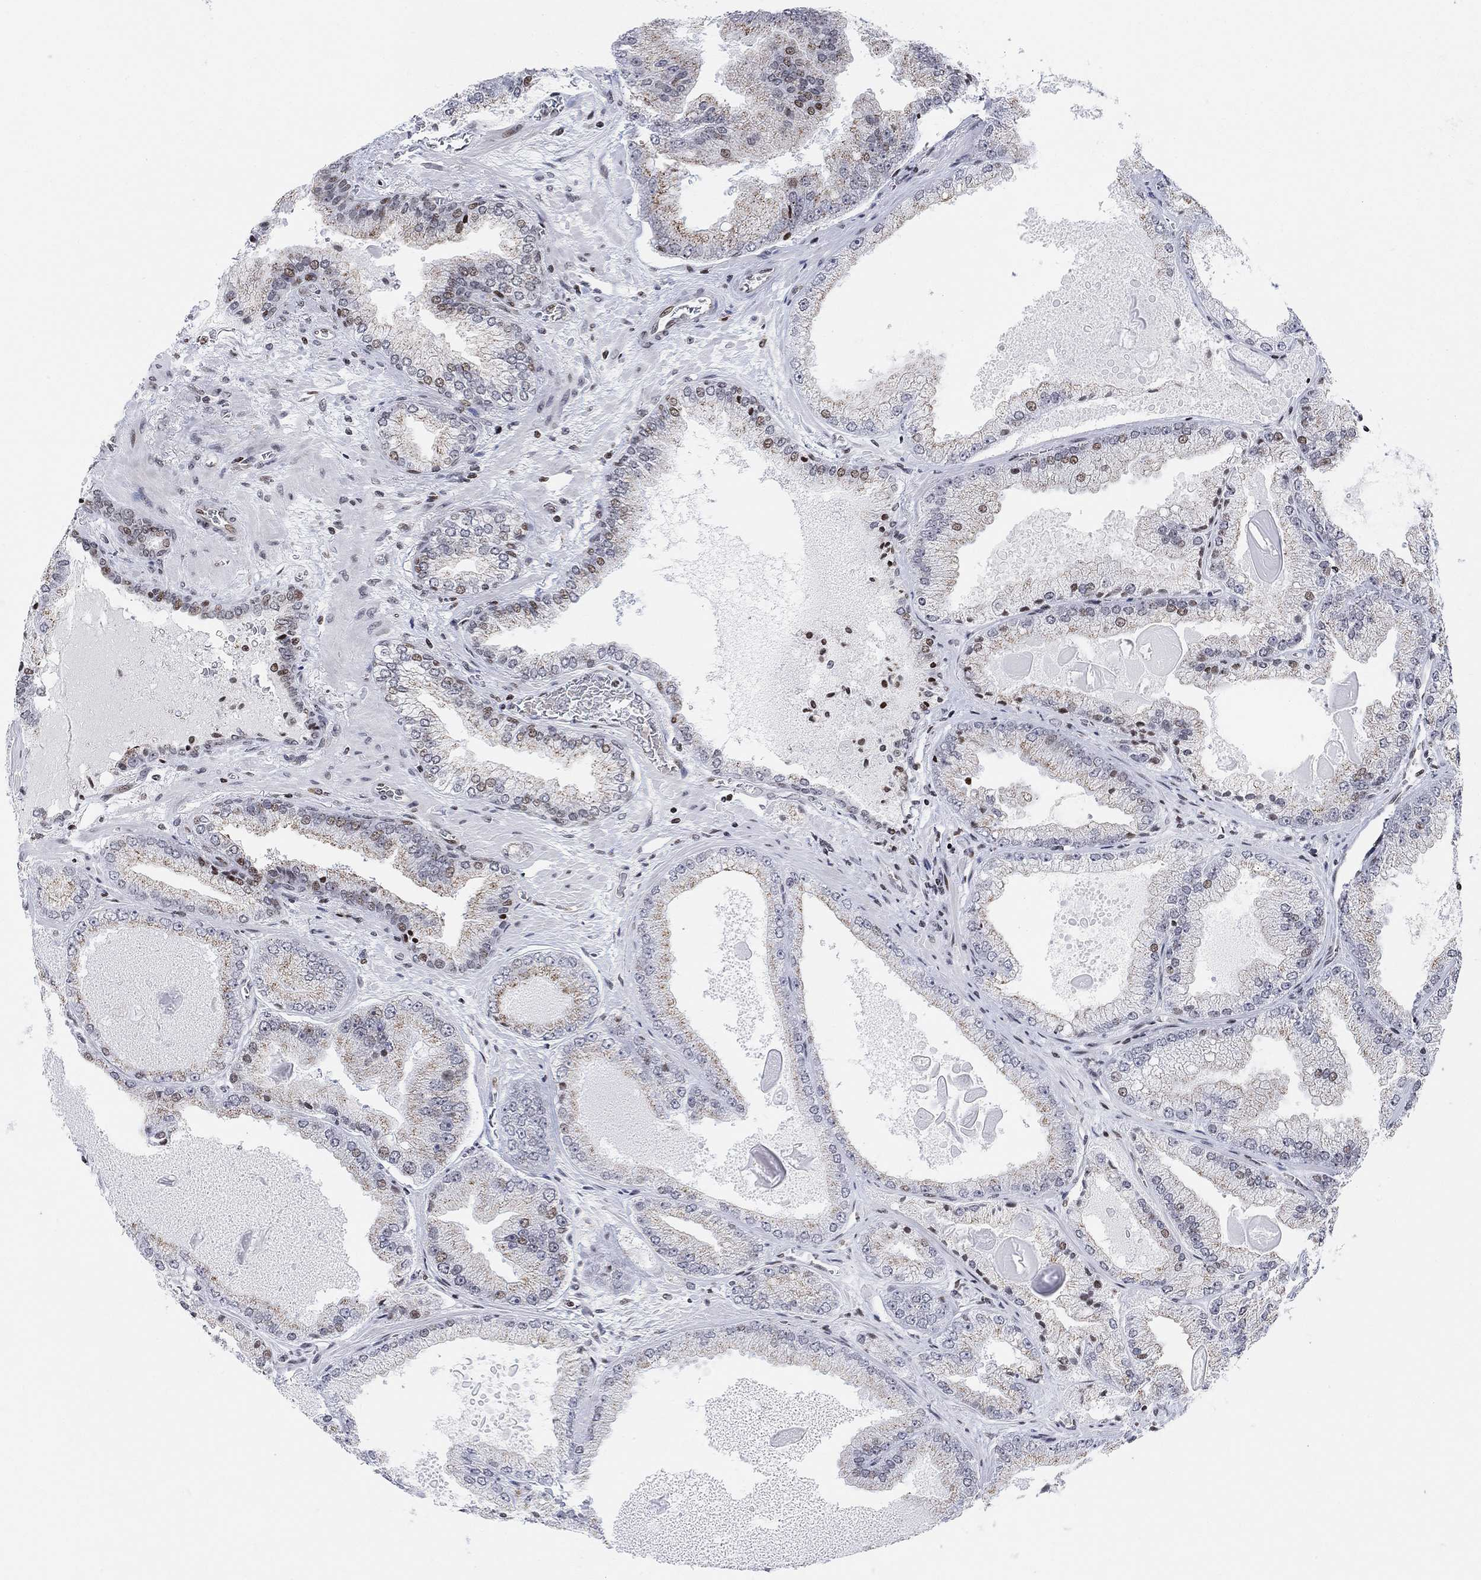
{"staining": {"intensity": "moderate", "quantity": "<25%", "location": "cytoplasmic/membranous,nuclear"}, "tissue": "prostate cancer", "cell_type": "Tumor cells", "image_type": "cancer", "snomed": [{"axis": "morphology", "description": "Adenocarcinoma, Low grade"}, {"axis": "topography", "description": "Prostate"}], "caption": "High-power microscopy captured an IHC micrograph of prostate cancer, revealing moderate cytoplasmic/membranous and nuclear positivity in approximately <25% of tumor cells.", "gene": "ABHD14A", "patient": {"sex": "male", "age": 72}}